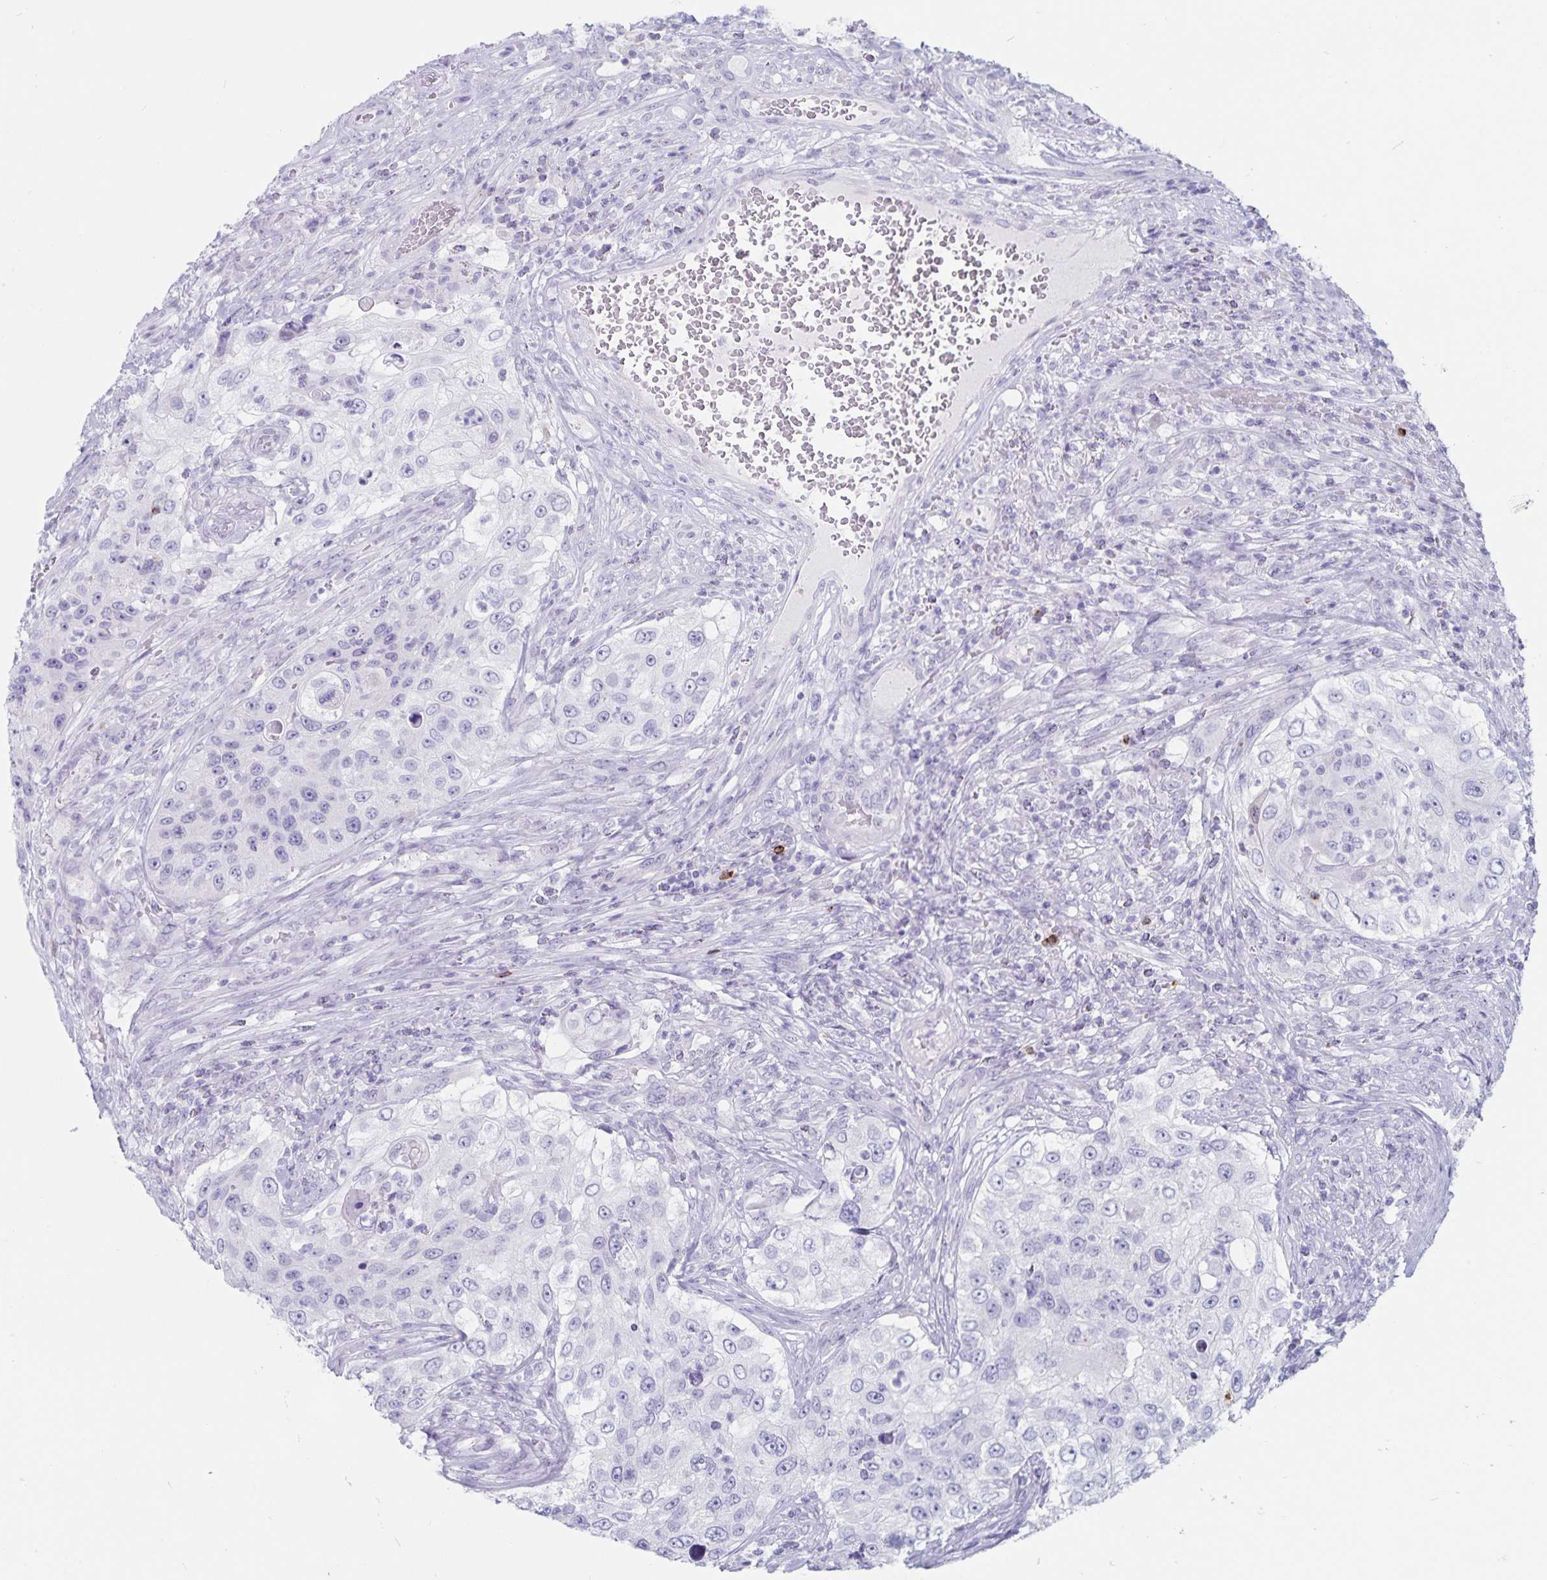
{"staining": {"intensity": "negative", "quantity": "none", "location": "none"}, "tissue": "urothelial cancer", "cell_type": "Tumor cells", "image_type": "cancer", "snomed": [{"axis": "morphology", "description": "Urothelial carcinoma, High grade"}, {"axis": "topography", "description": "Urinary bladder"}], "caption": "Tumor cells show no significant staining in high-grade urothelial carcinoma.", "gene": "GNLY", "patient": {"sex": "female", "age": 60}}